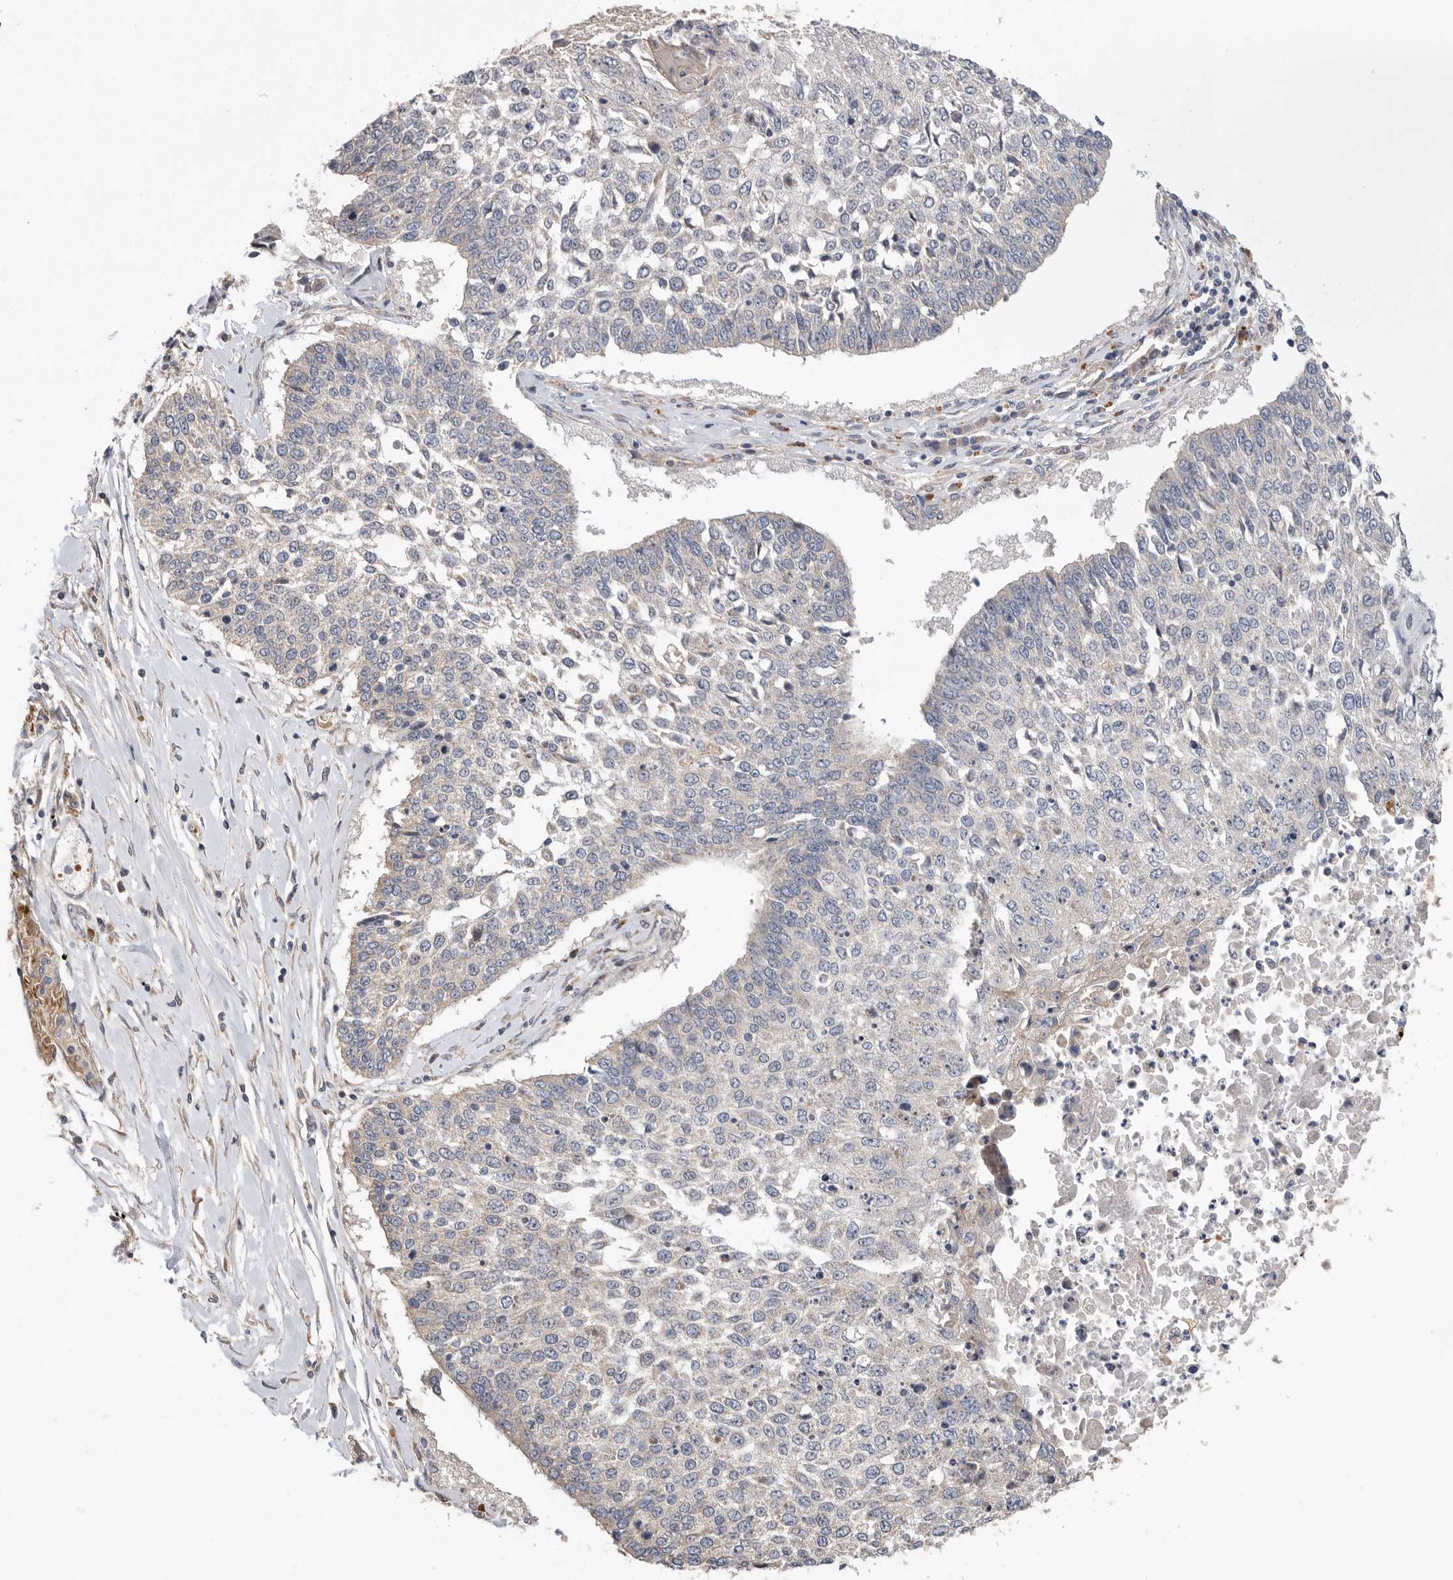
{"staining": {"intensity": "negative", "quantity": "none", "location": "none"}, "tissue": "lung cancer", "cell_type": "Tumor cells", "image_type": "cancer", "snomed": [{"axis": "morphology", "description": "Normal tissue, NOS"}, {"axis": "morphology", "description": "Squamous cell carcinoma, NOS"}, {"axis": "topography", "description": "Cartilage tissue"}, {"axis": "topography", "description": "Bronchus"}, {"axis": "topography", "description": "Lung"}, {"axis": "topography", "description": "Peripheral nerve tissue"}], "caption": "DAB immunohistochemical staining of human lung cancer (squamous cell carcinoma) shows no significant expression in tumor cells.", "gene": "GALNS", "patient": {"sex": "female", "age": 49}}